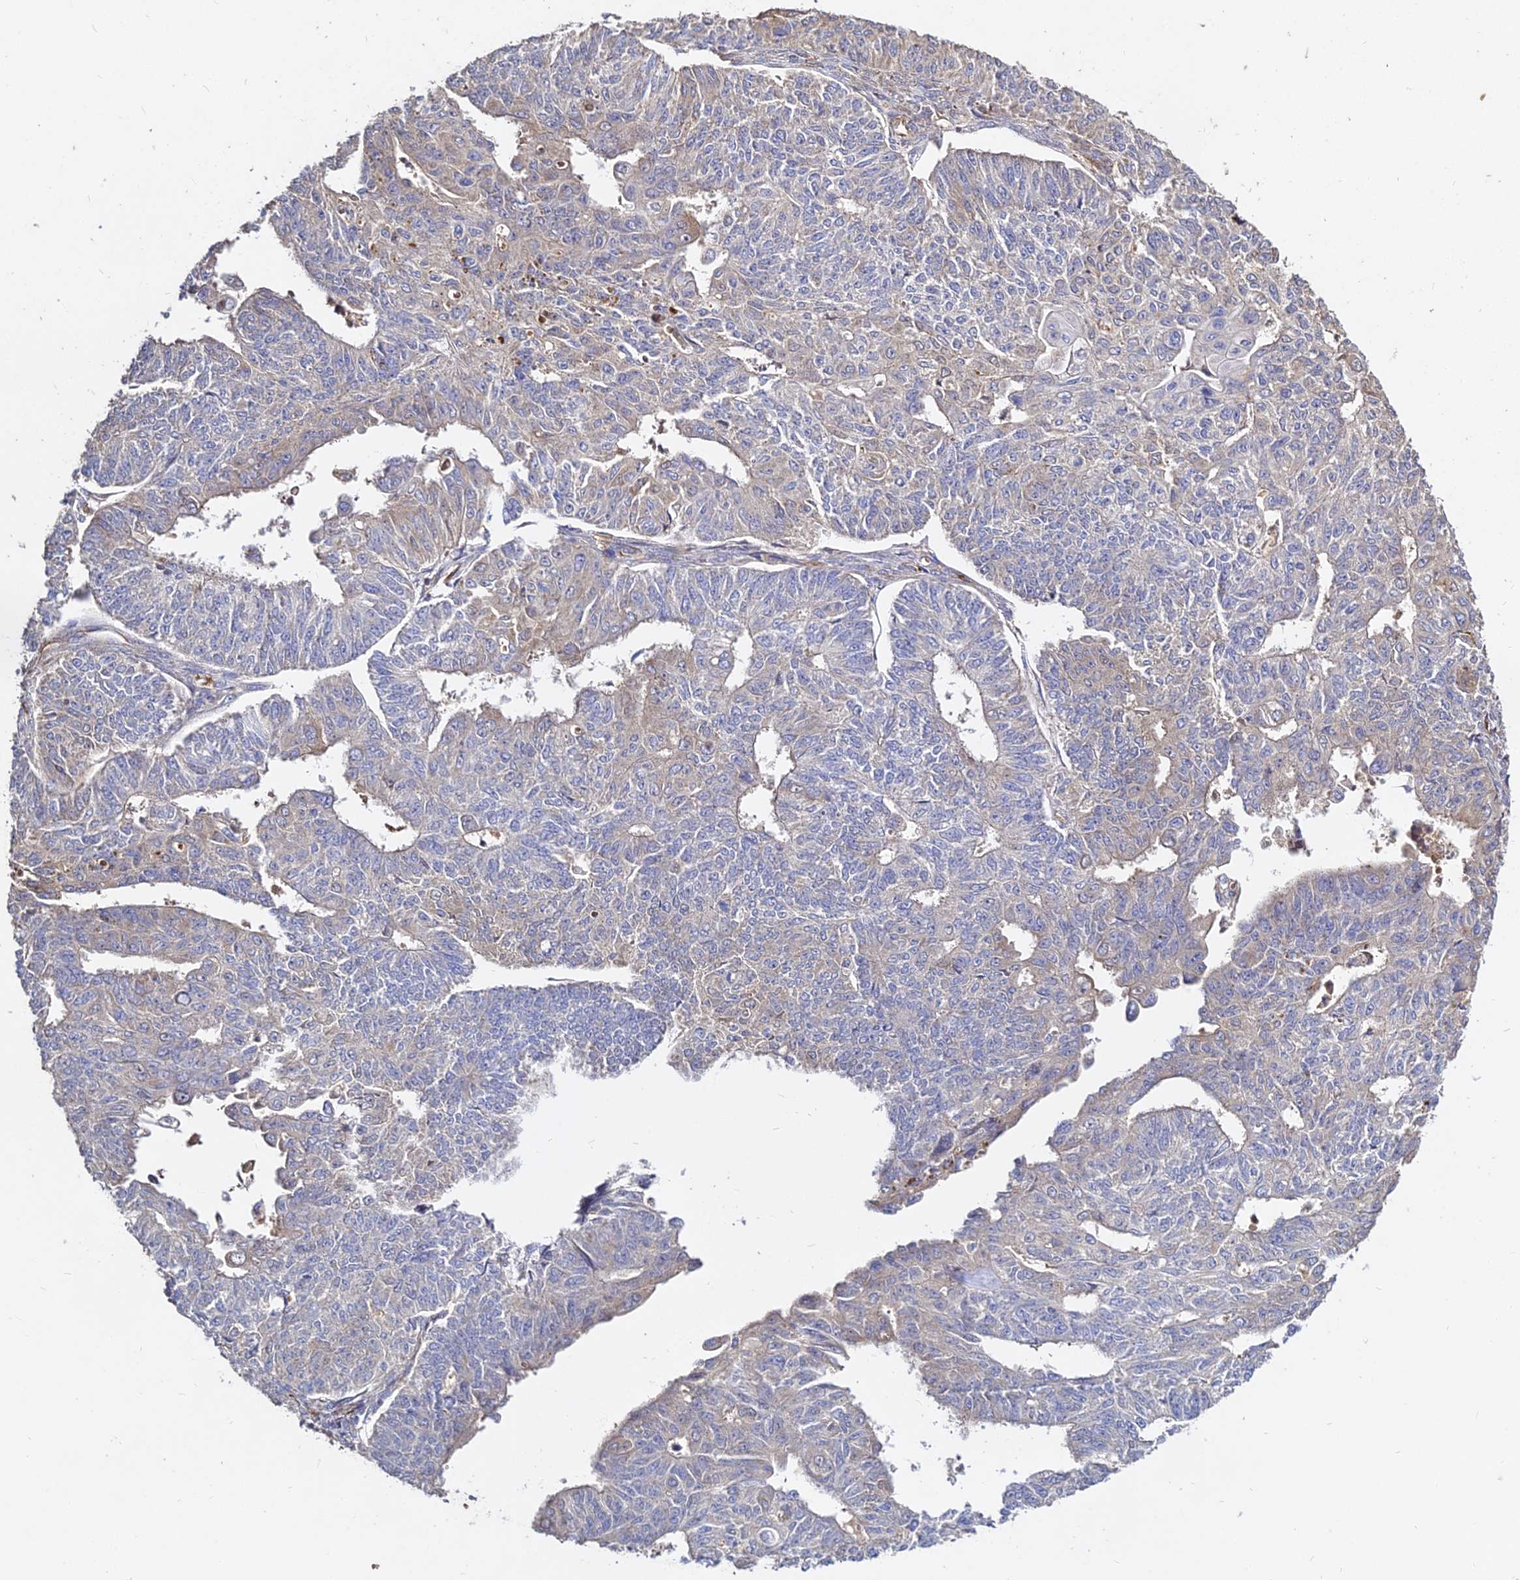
{"staining": {"intensity": "weak", "quantity": "<25%", "location": "cytoplasmic/membranous"}, "tissue": "endometrial cancer", "cell_type": "Tumor cells", "image_type": "cancer", "snomed": [{"axis": "morphology", "description": "Adenocarcinoma, NOS"}, {"axis": "topography", "description": "Endometrium"}], "caption": "Immunohistochemistry histopathology image of neoplastic tissue: human endometrial cancer (adenocarcinoma) stained with DAB (3,3'-diaminobenzidine) demonstrates no significant protein staining in tumor cells. Nuclei are stained in blue.", "gene": "GRTP1", "patient": {"sex": "female", "age": 32}}